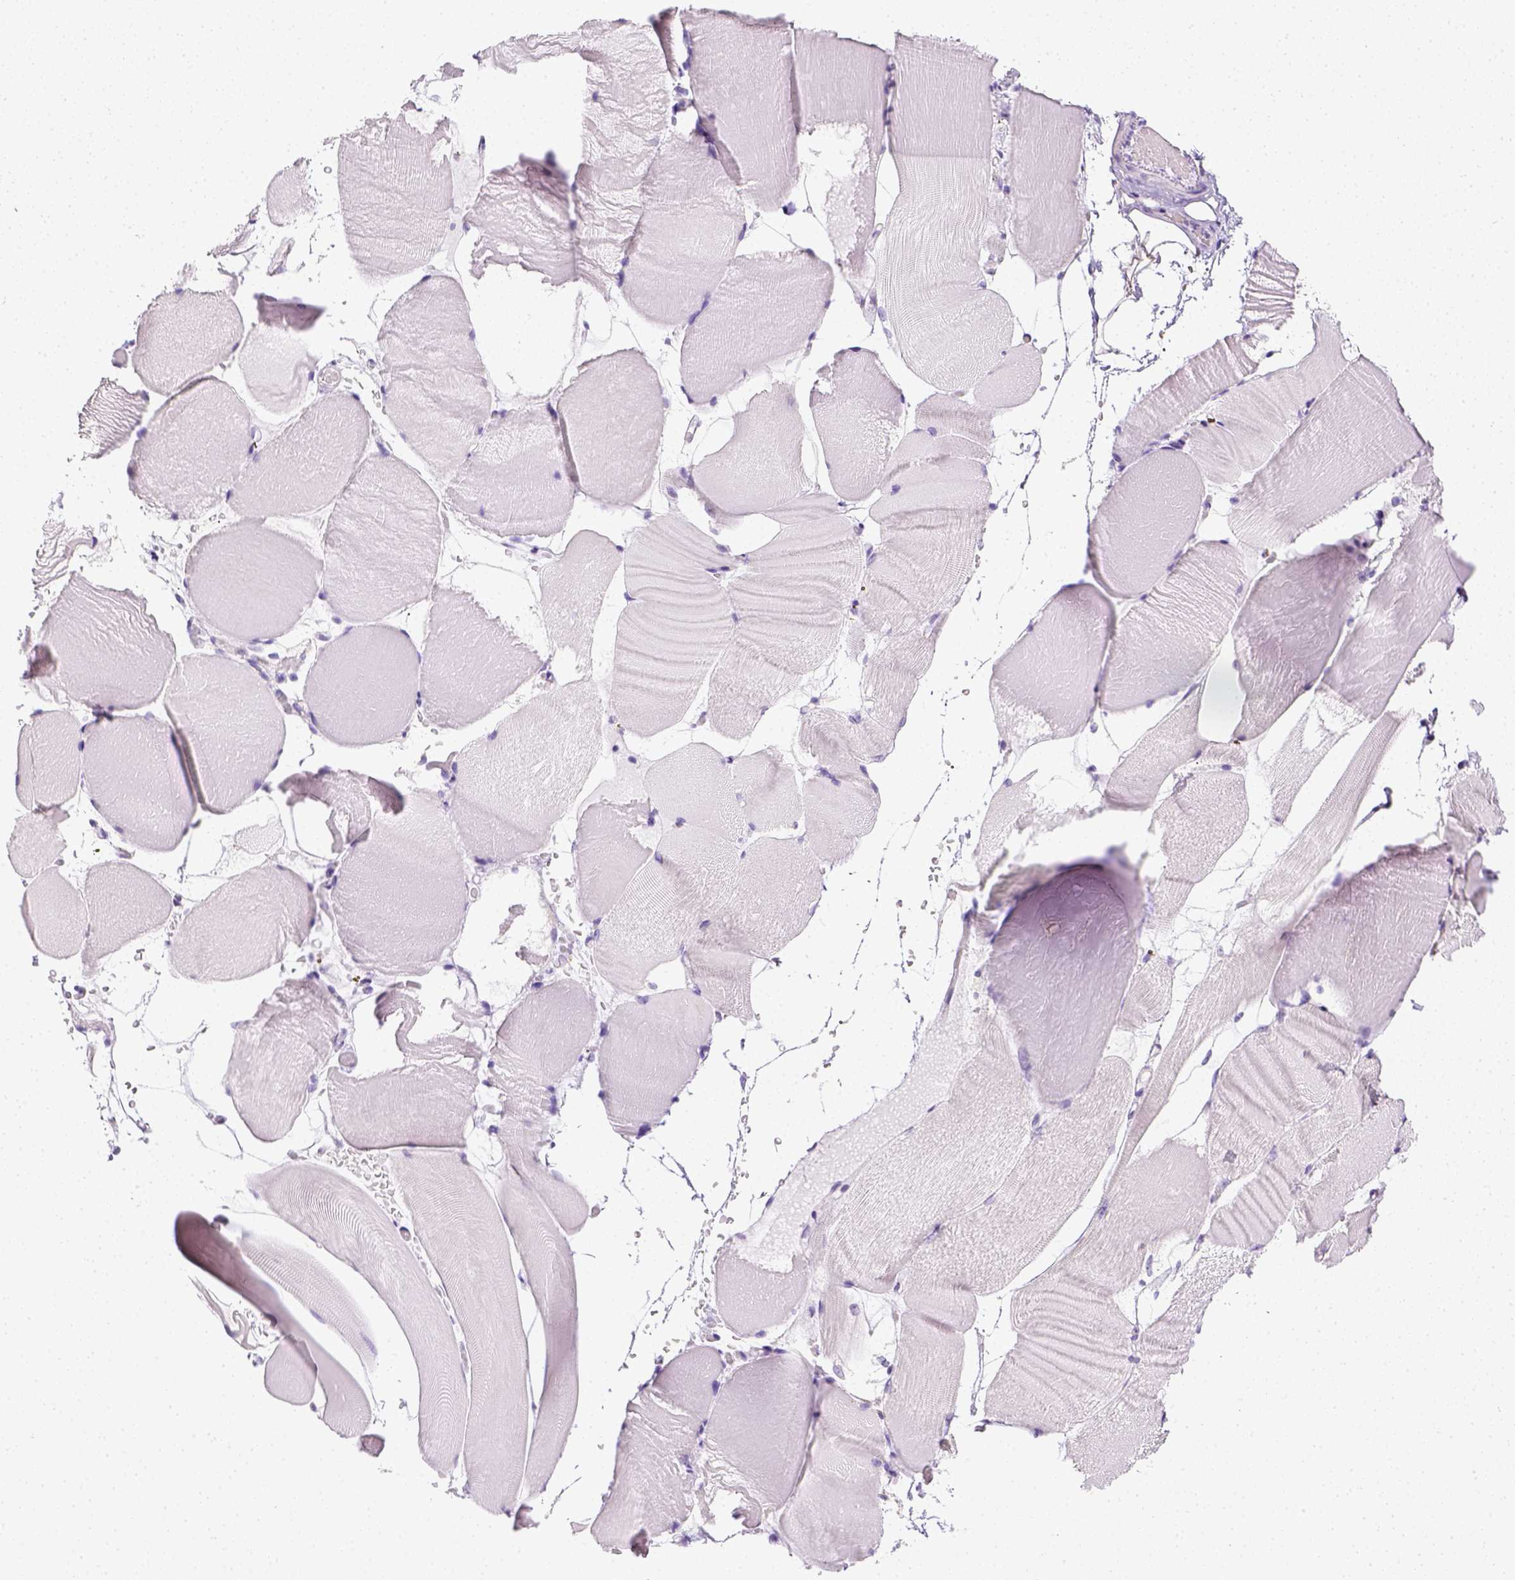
{"staining": {"intensity": "negative", "quantity": "none", "location": "none"}, "tissue": "skeletal muscle", "cell_type": "Myocytes", "image_type": "normal", "snomed": [{"axis": "morphology", "description": "Normal tissue, NOS"}, {"axis": "topography", "description": "Skeletal muscle"}], "caption": "This is an immunohistochemistry (IHC) histopathology image of normal skeletal muscle. There is no expression in myocytes.", "gene": "LGSN", "patient": {"sex": "female", "age": 37}}